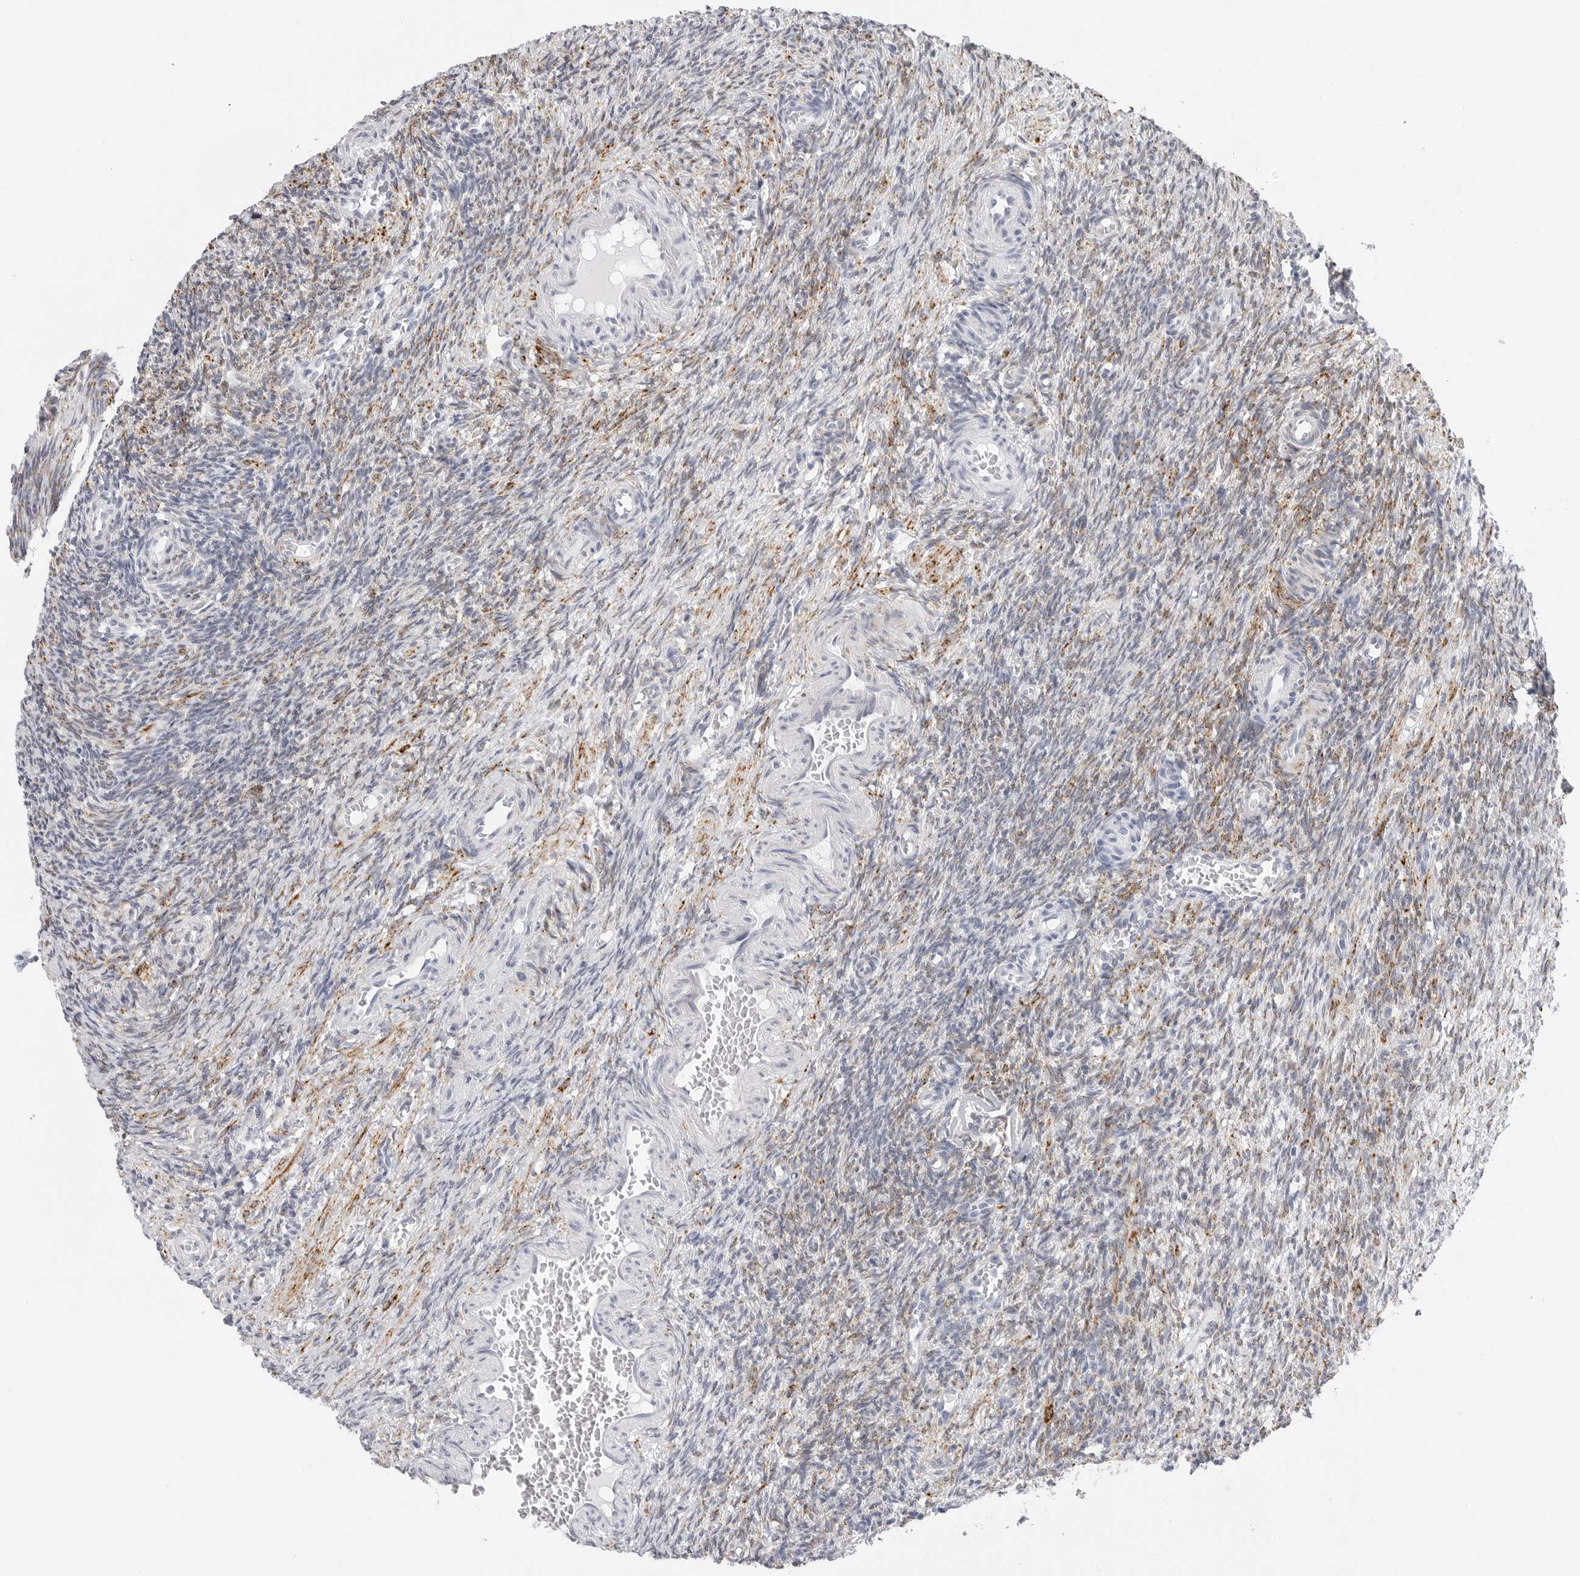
{"staining": {"intensity": "moderate", "quantity": "25%-75%", "location": "cytoplasmic/membranous"}, "tissue": "ovary", "cell_type": "Ovarian stroma cells", "image_type": "normal", "snomed": [{"axis": "morphology", "description": "Normal tissue, NOS"}, {"axis": "topography", "description": "Ovary"}], "caption": "A high-resolution micrograph shows immunohistochemistry staining of normal ovary, which demonstrates moderate cytoplasmic/membranous expression in about 25%-75% of ovarian stroma cells.", "gene": "HSPB7", "patient": {"sex": "female", "age": 27}}